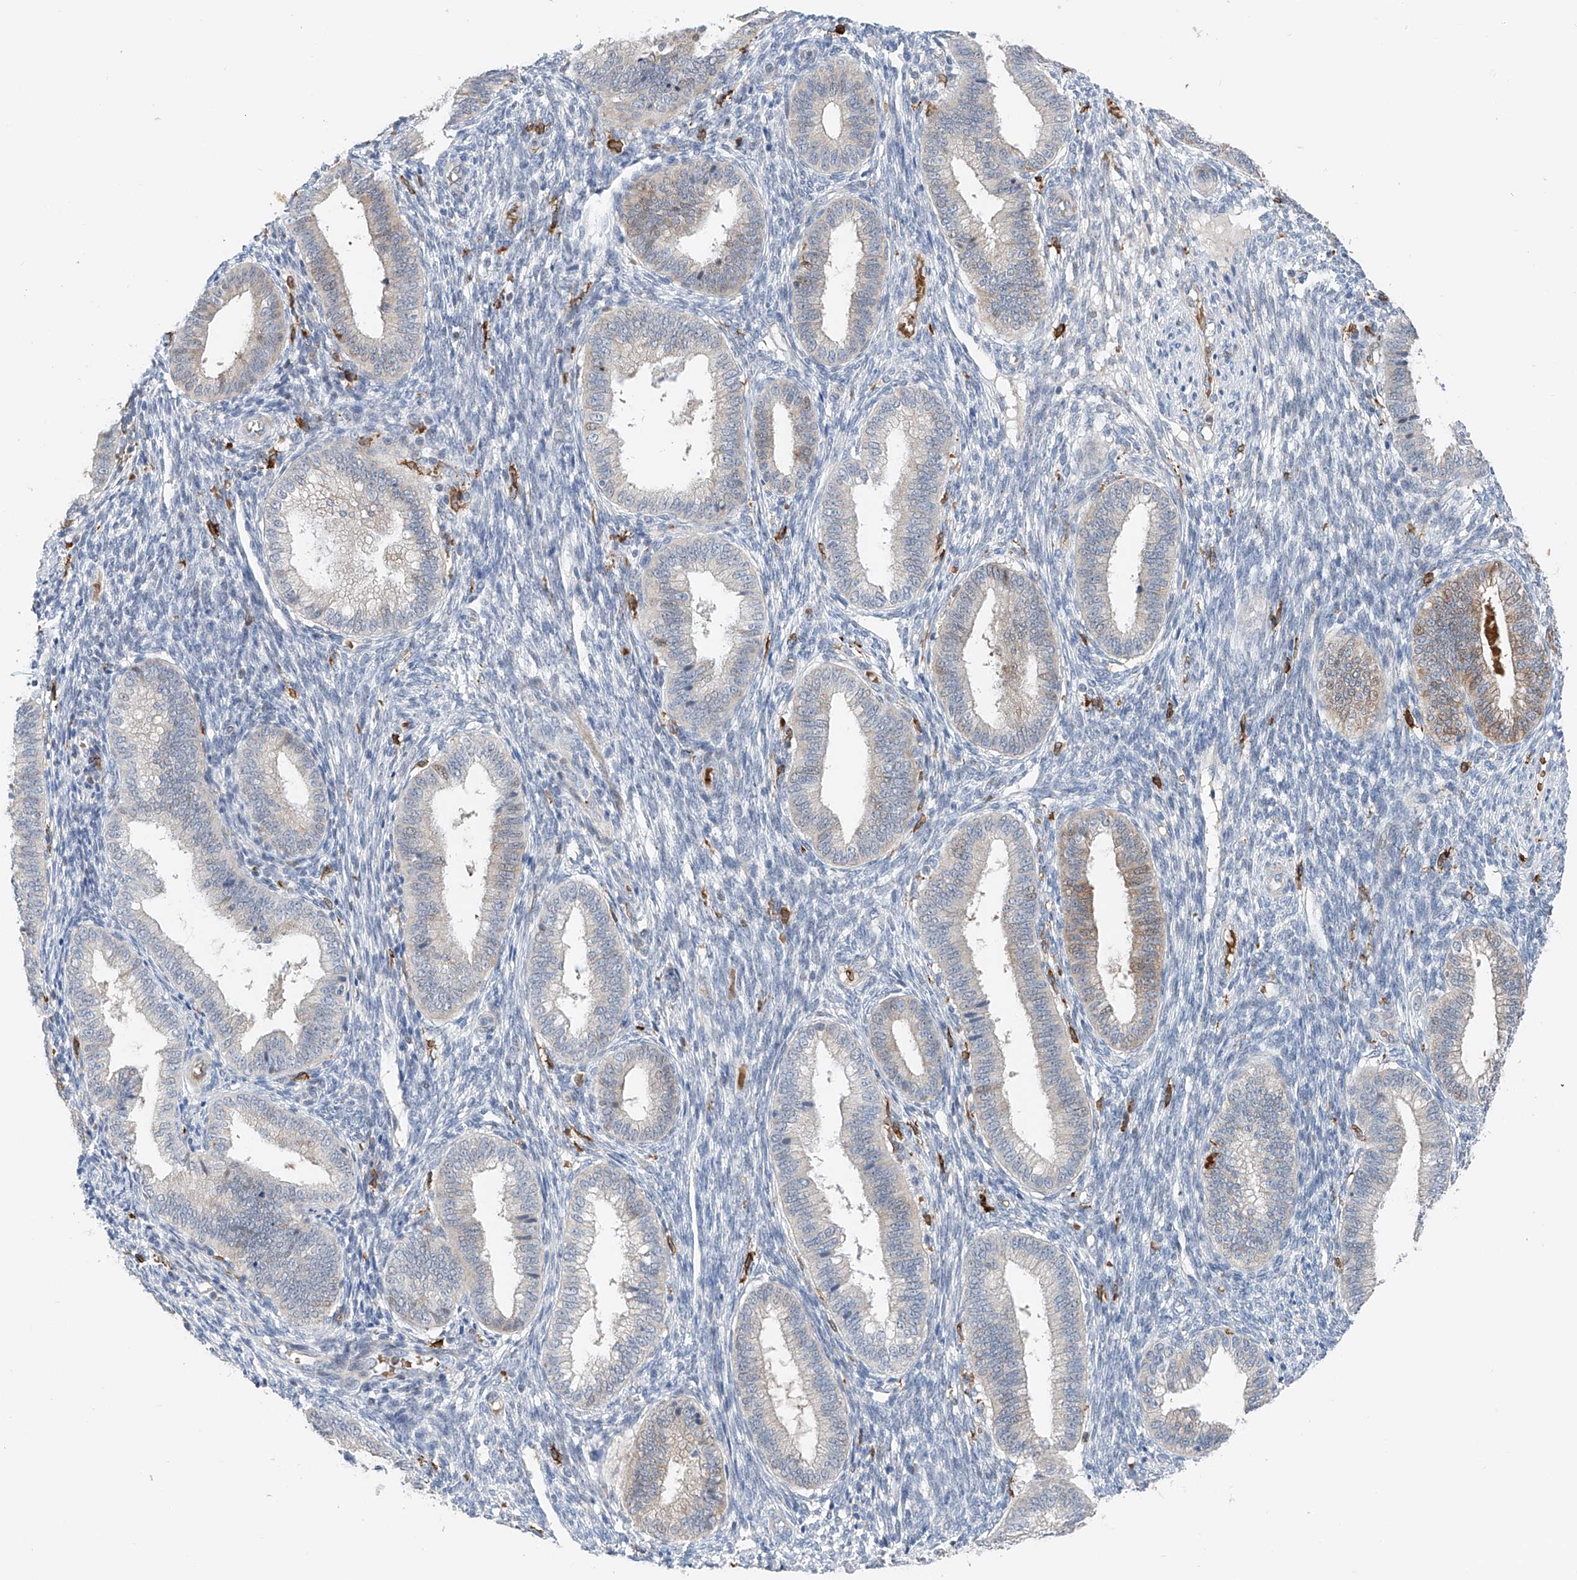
{"staining": {"intensity": "negative", "quantity": "none", "location": "none"}, "tissue": "endometrium", "cell_type": "Cells in endometrial stroma", "image_type": "normal", "snomed": [{"axis": "morphology", "description": "Normal tissue, NOS"}, {"axis": "topography", "description": "Endometrium"}], "caption": "This is a micrograph of immunohistochemistry (IHC) staining of normal endometrium, which shows no expression in cells in endometrial stroma.", "gene": "TBXAS1", "patient": {"sex": "female", "age": 39}}